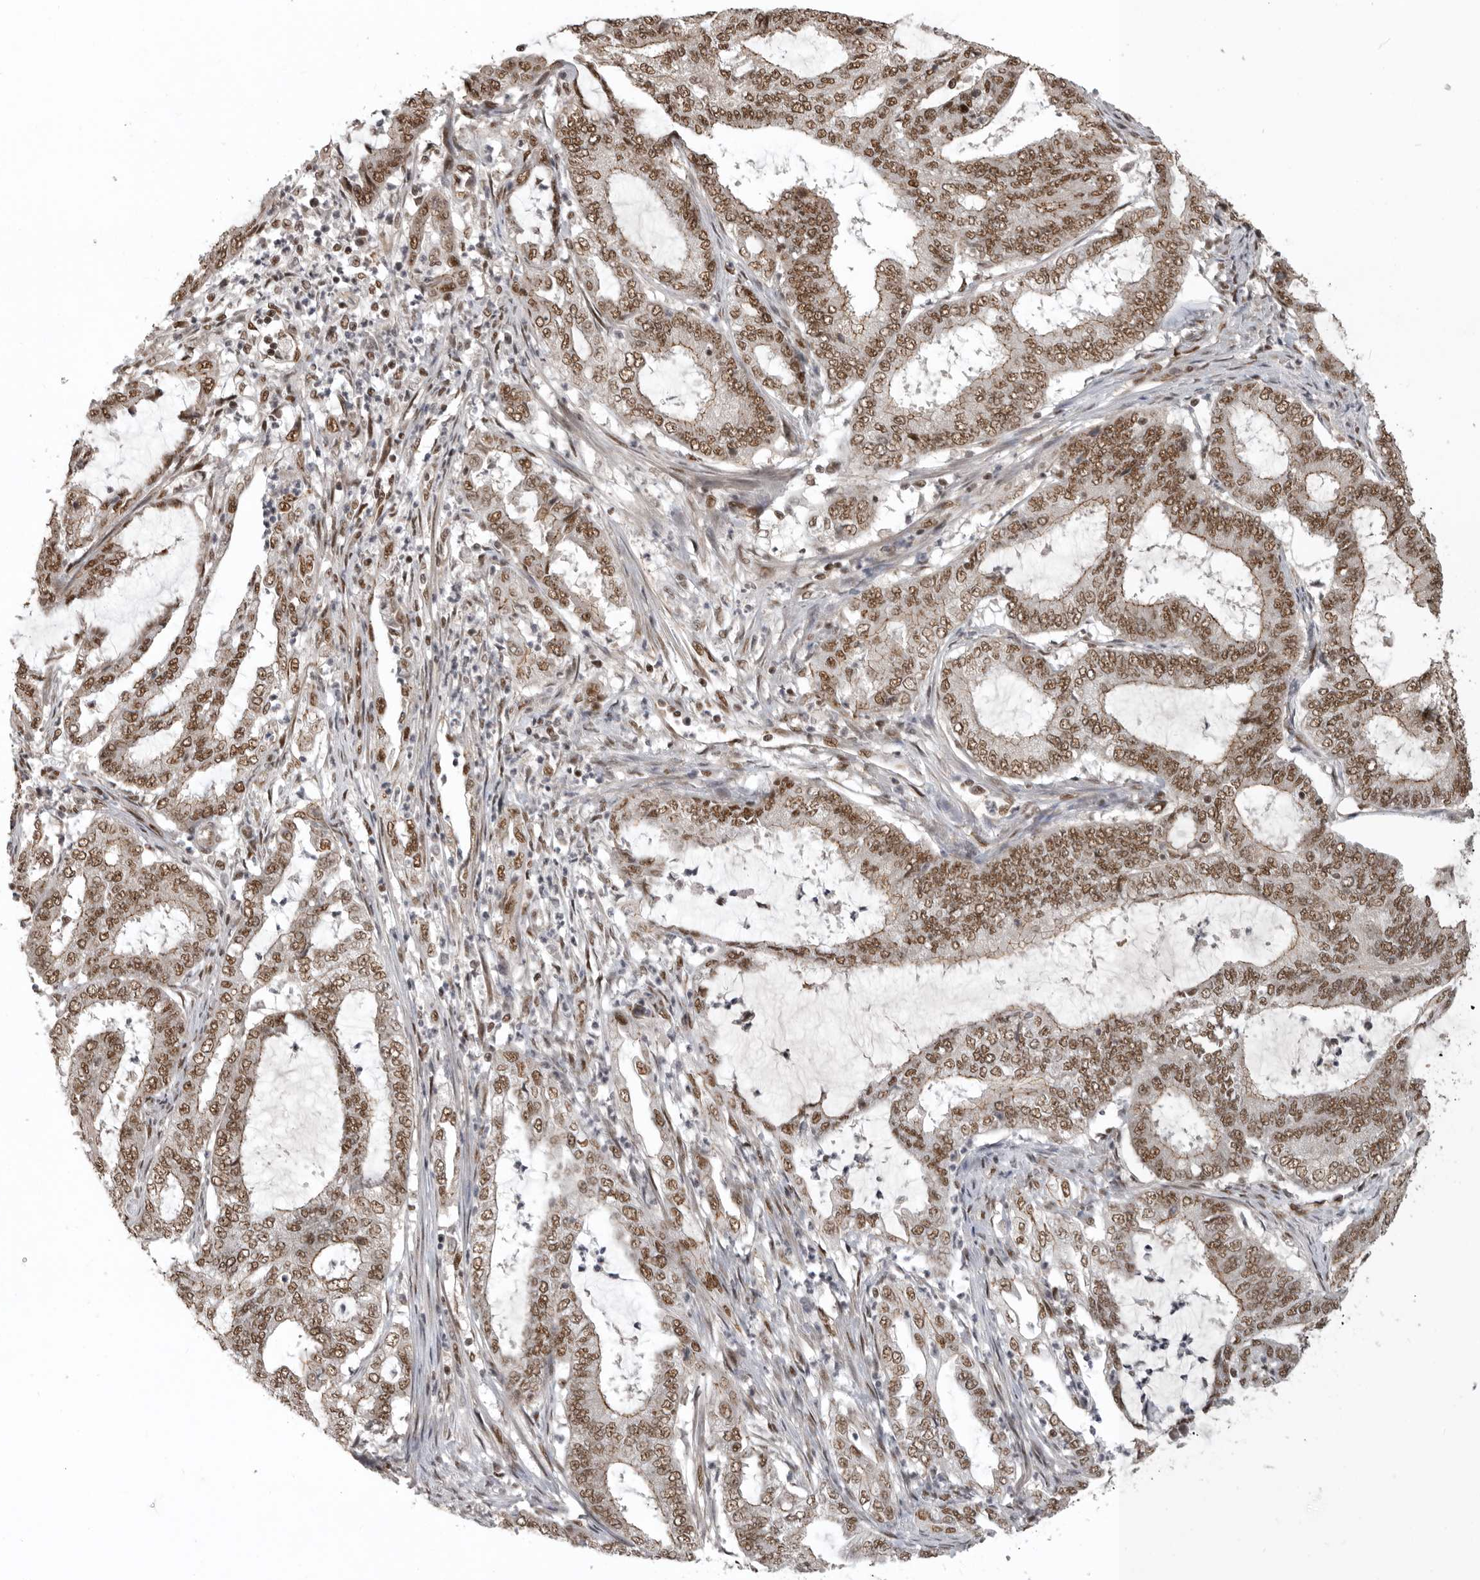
{"staining": {"intensity": "moderate", "quantity": ">75%", "location": "nuclear"}, "tissue": "endometrial cancer", "cell_type": "Tumor cells", "image_type": "cancer", "snomed": [{"axis": "morphology", "description": "Adenocarcinoma, NOS"}, {"axis": "topography", "description": "Endometrium"}], "caption": "Moderate nuclear staining for a protein is identified in approximately >75% of tumor cells of endometrial cancer (adenocarcinoma) using immunohistochemistry.", "gene": "CBLL1", "patient": {"sex": "female", "age": 51}}